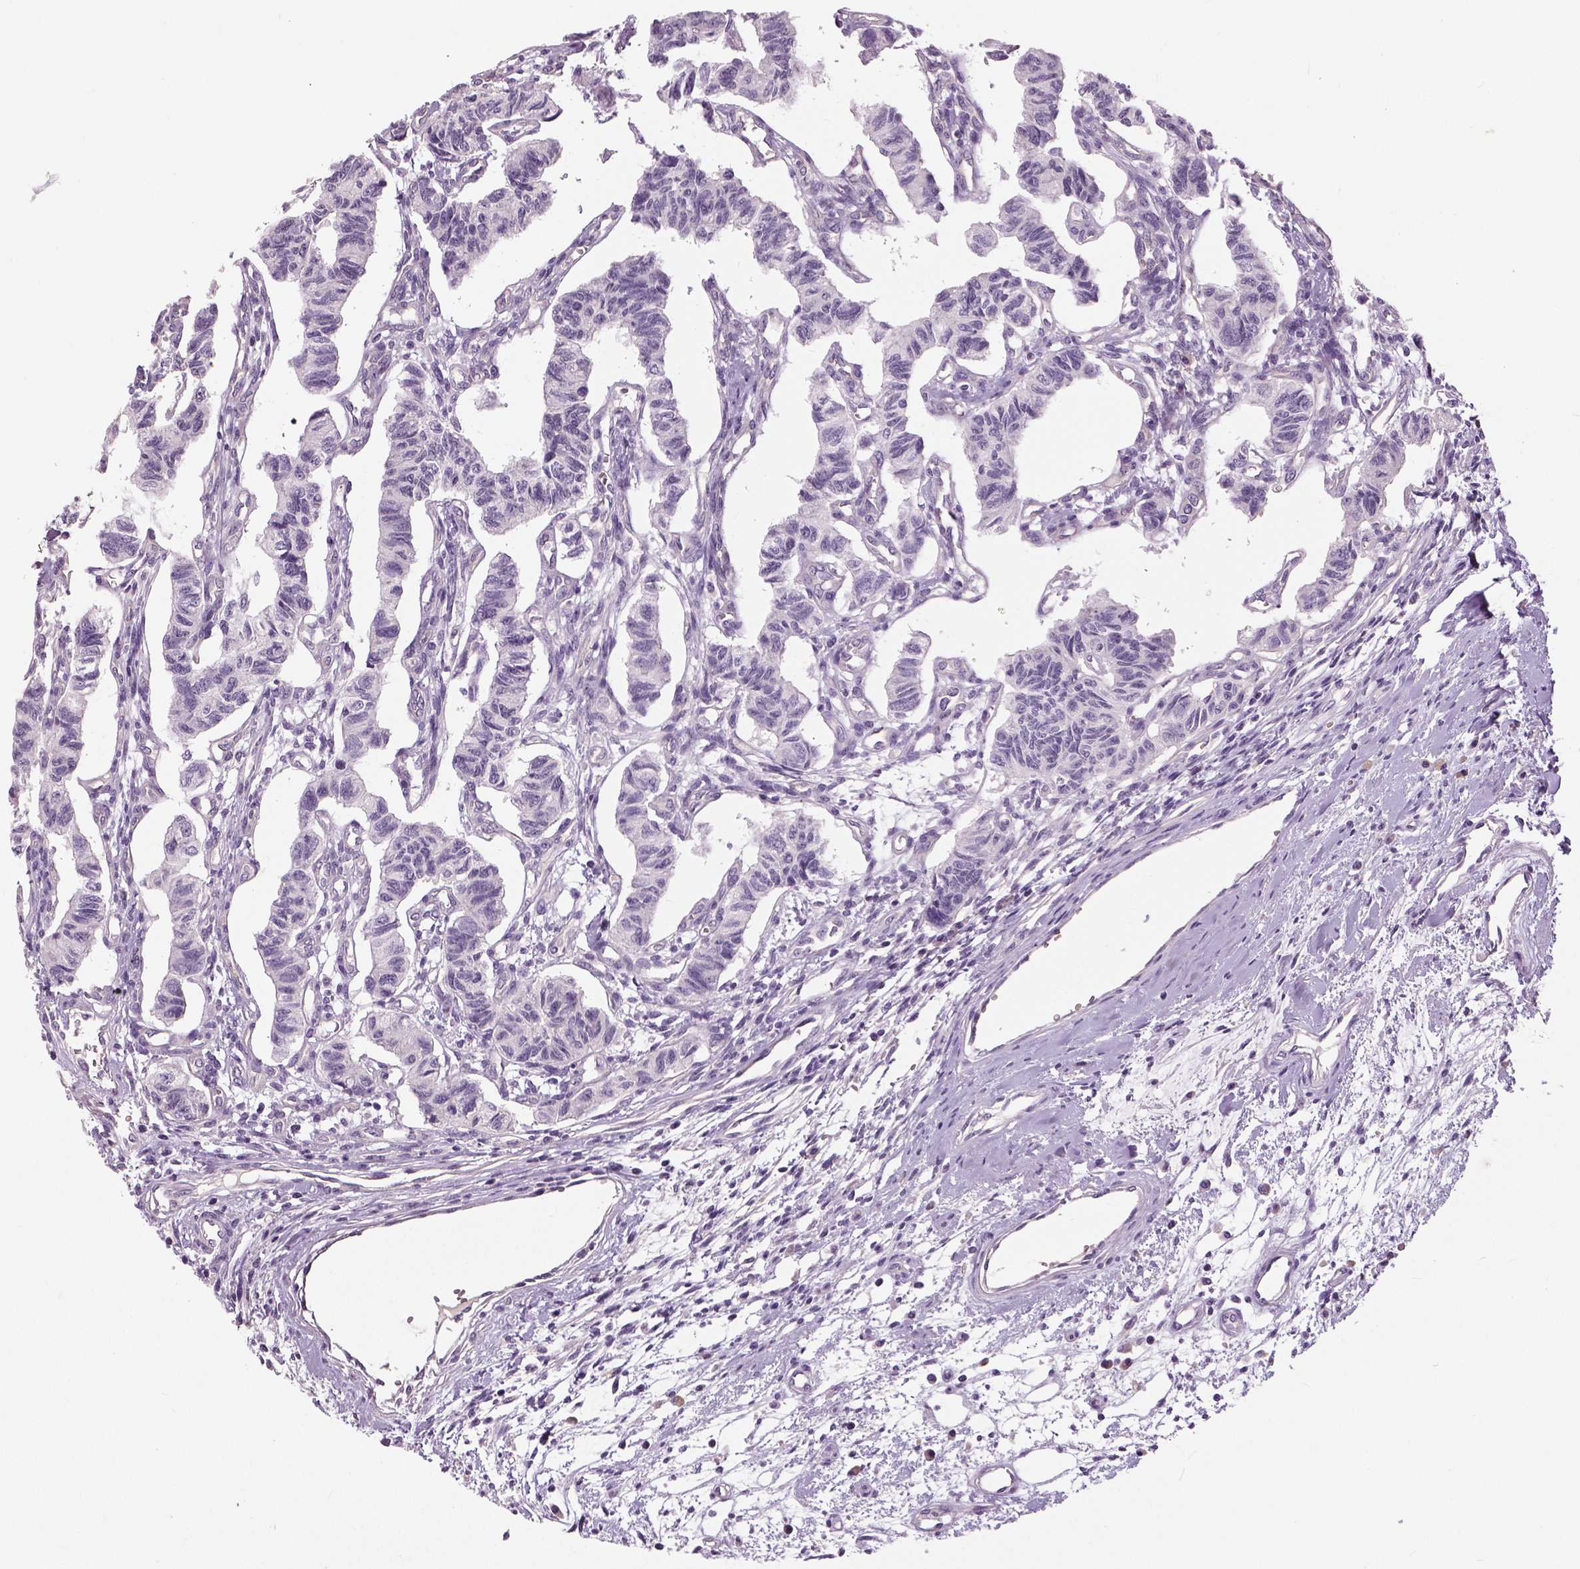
{"staining": {"intensity": "negative", "quantity": "none", "location": "none"}, "tissue": "carcinoid", "cell_type": "Tumor cells", "image_type": "cancer", "snomed": [{"axis": "morphology", "description": "Carcinoid, malignant, NOS"}, {"axis": "topography", "description": "Kidney"}], "caption": "There is no significant expression in tumor cells of malignant carcinoid.", "gene": "NECAB1", "patient": {"sex": "female", "age": 41}}